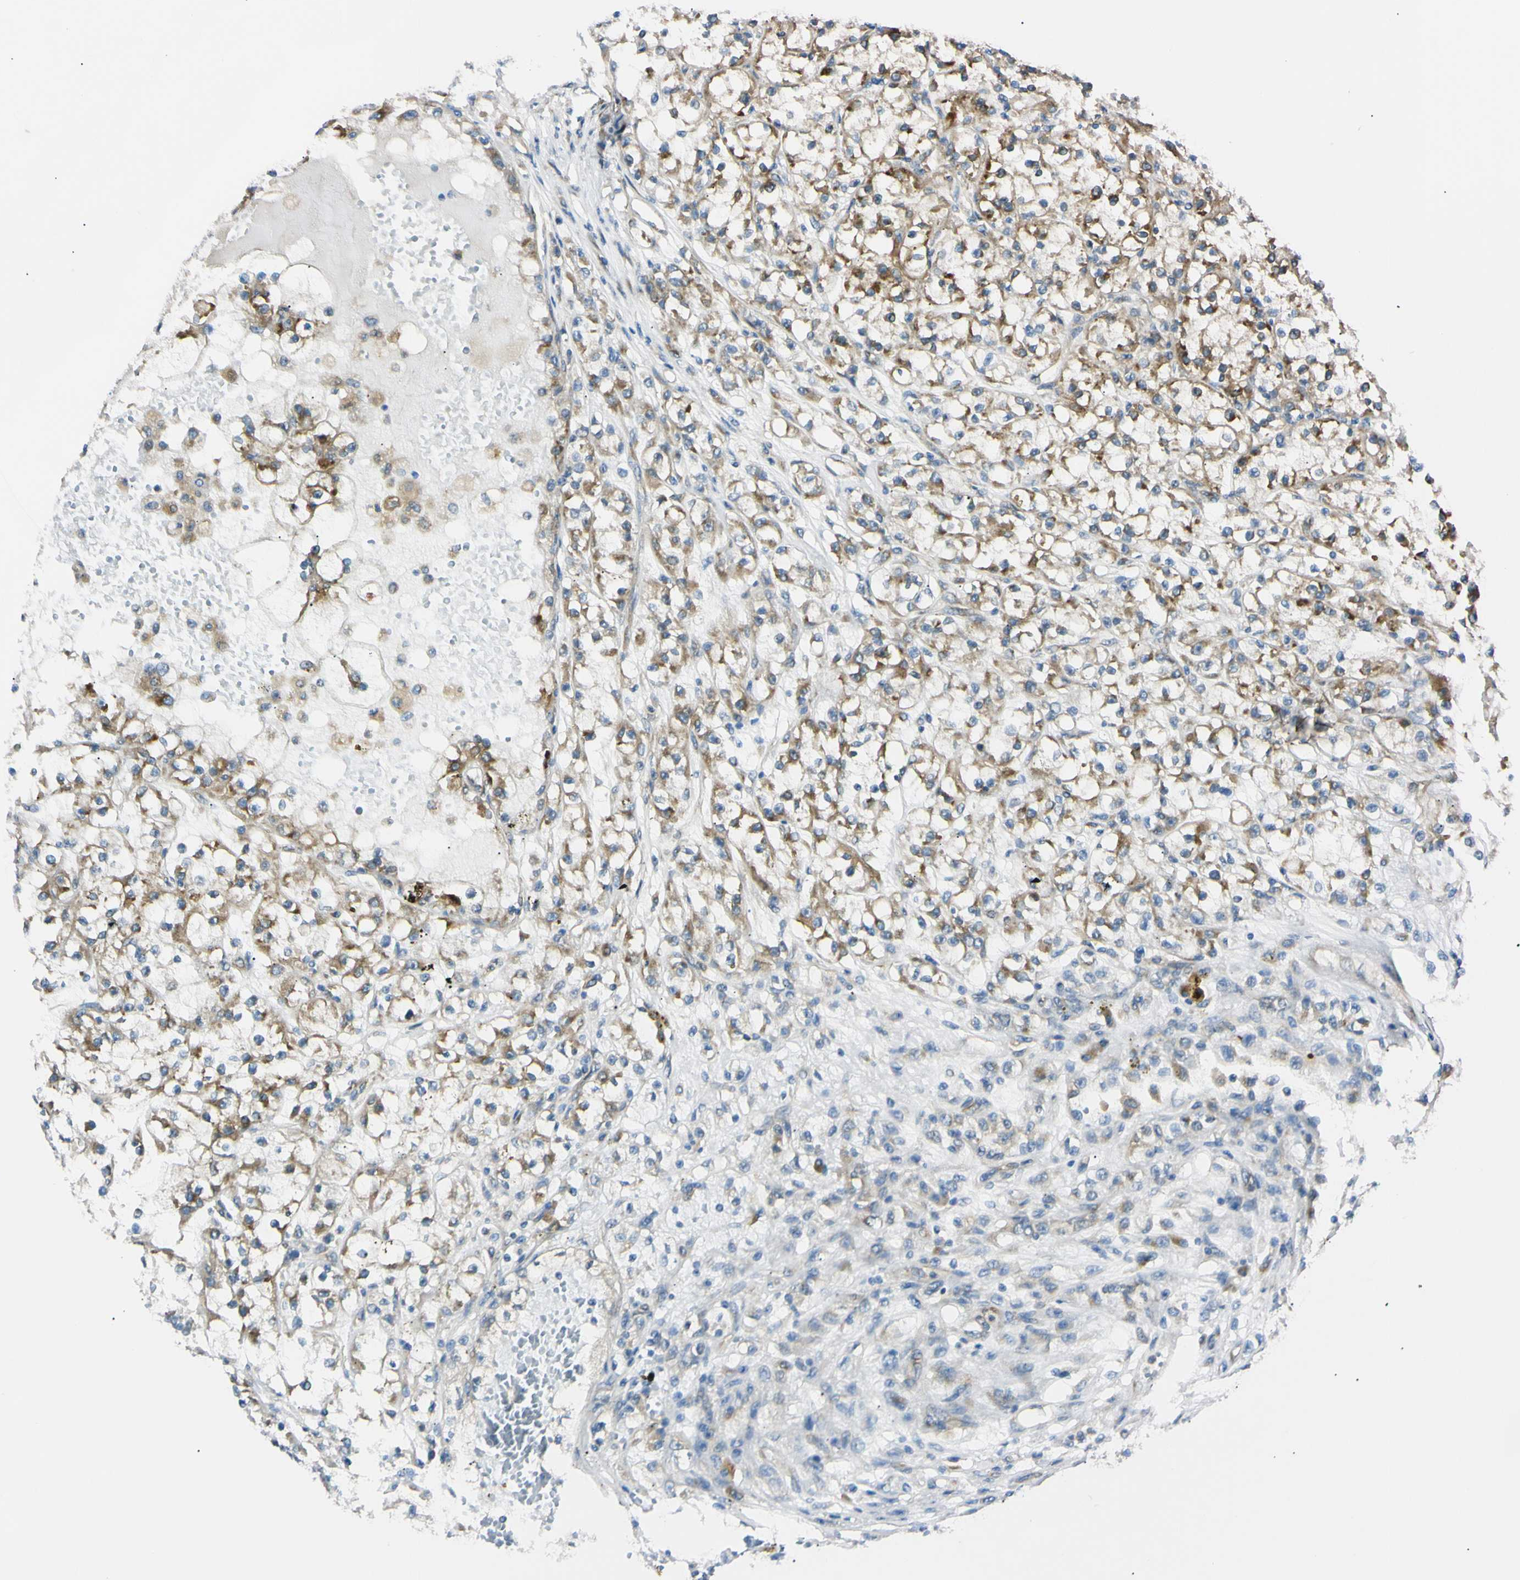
{"staining": {"intensity": "moderate", "quantity": ">75%", "location": "cytoplasmic/membranous"}, "tissue": "renal cancer", "cell_type": "Tumor cells", "image_type": "cancer", "snomed": [{"axis": "morphology", "description": "Adenocarcinoma, NOS"}, {"axis": "topography", "description": "Kidney"}], "caption": "A micrograph of renal adenocarcinoma stained for a protein shows moderate cytoplasmic/membranous brown staining in tumor cells.", "gene": "IER3IP1", "patient": {"sex": "female", "age": 52}}